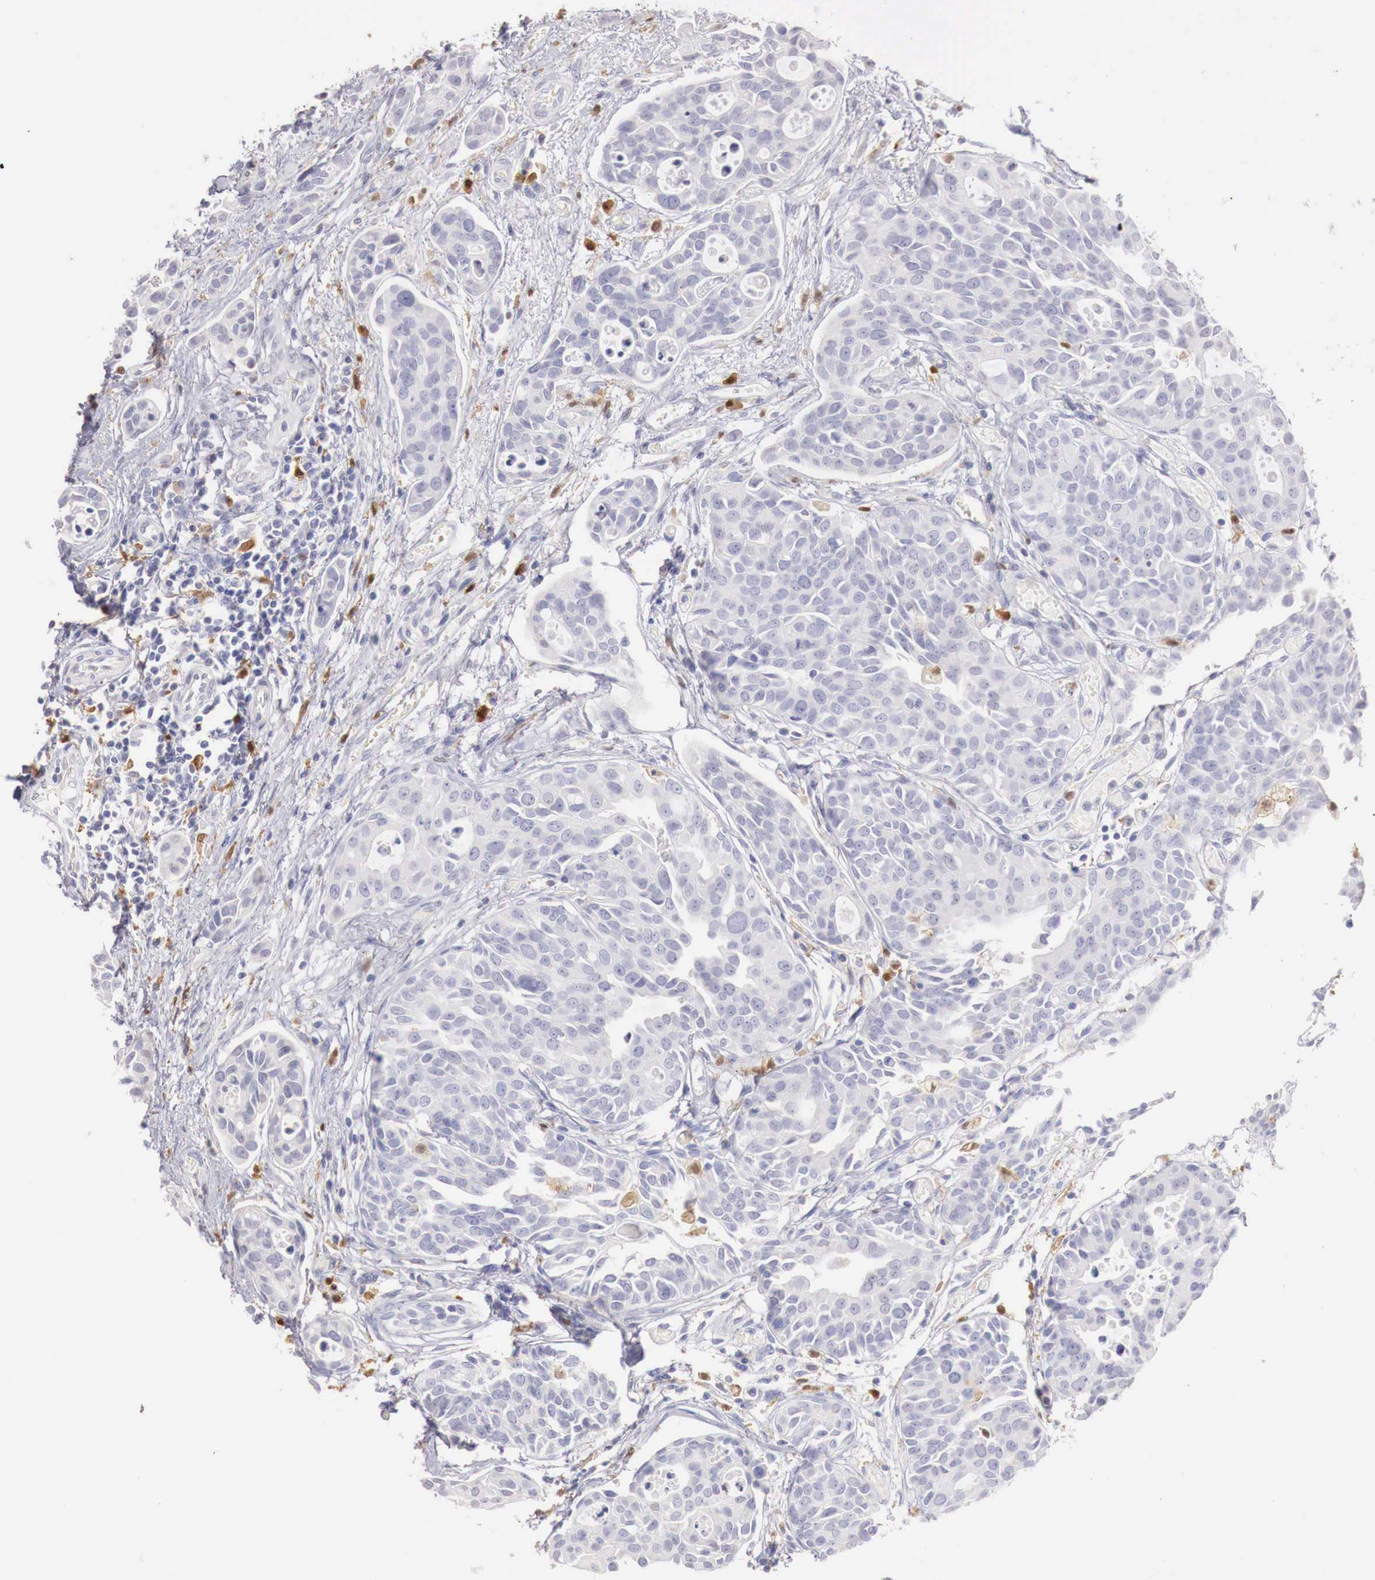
{"staining": {"intensity": "negative", "quantity": "none", "location": "none"}, "tissue": "urothelial cancer", "cell_type": "Tumor cells", "image_type": "cancer", "snomed": [{"axis": "morphology", "description": "Urothelial carcinoma, High grade"}, {"axis": "topography", "description": "Urinary bladder"}], "caption": "This is an IHC photomicrograph of urothelial cancer. There is no expression in tumor cells.", "gene": "RENBP", "patient": {"sex": "male", "age": 78}}